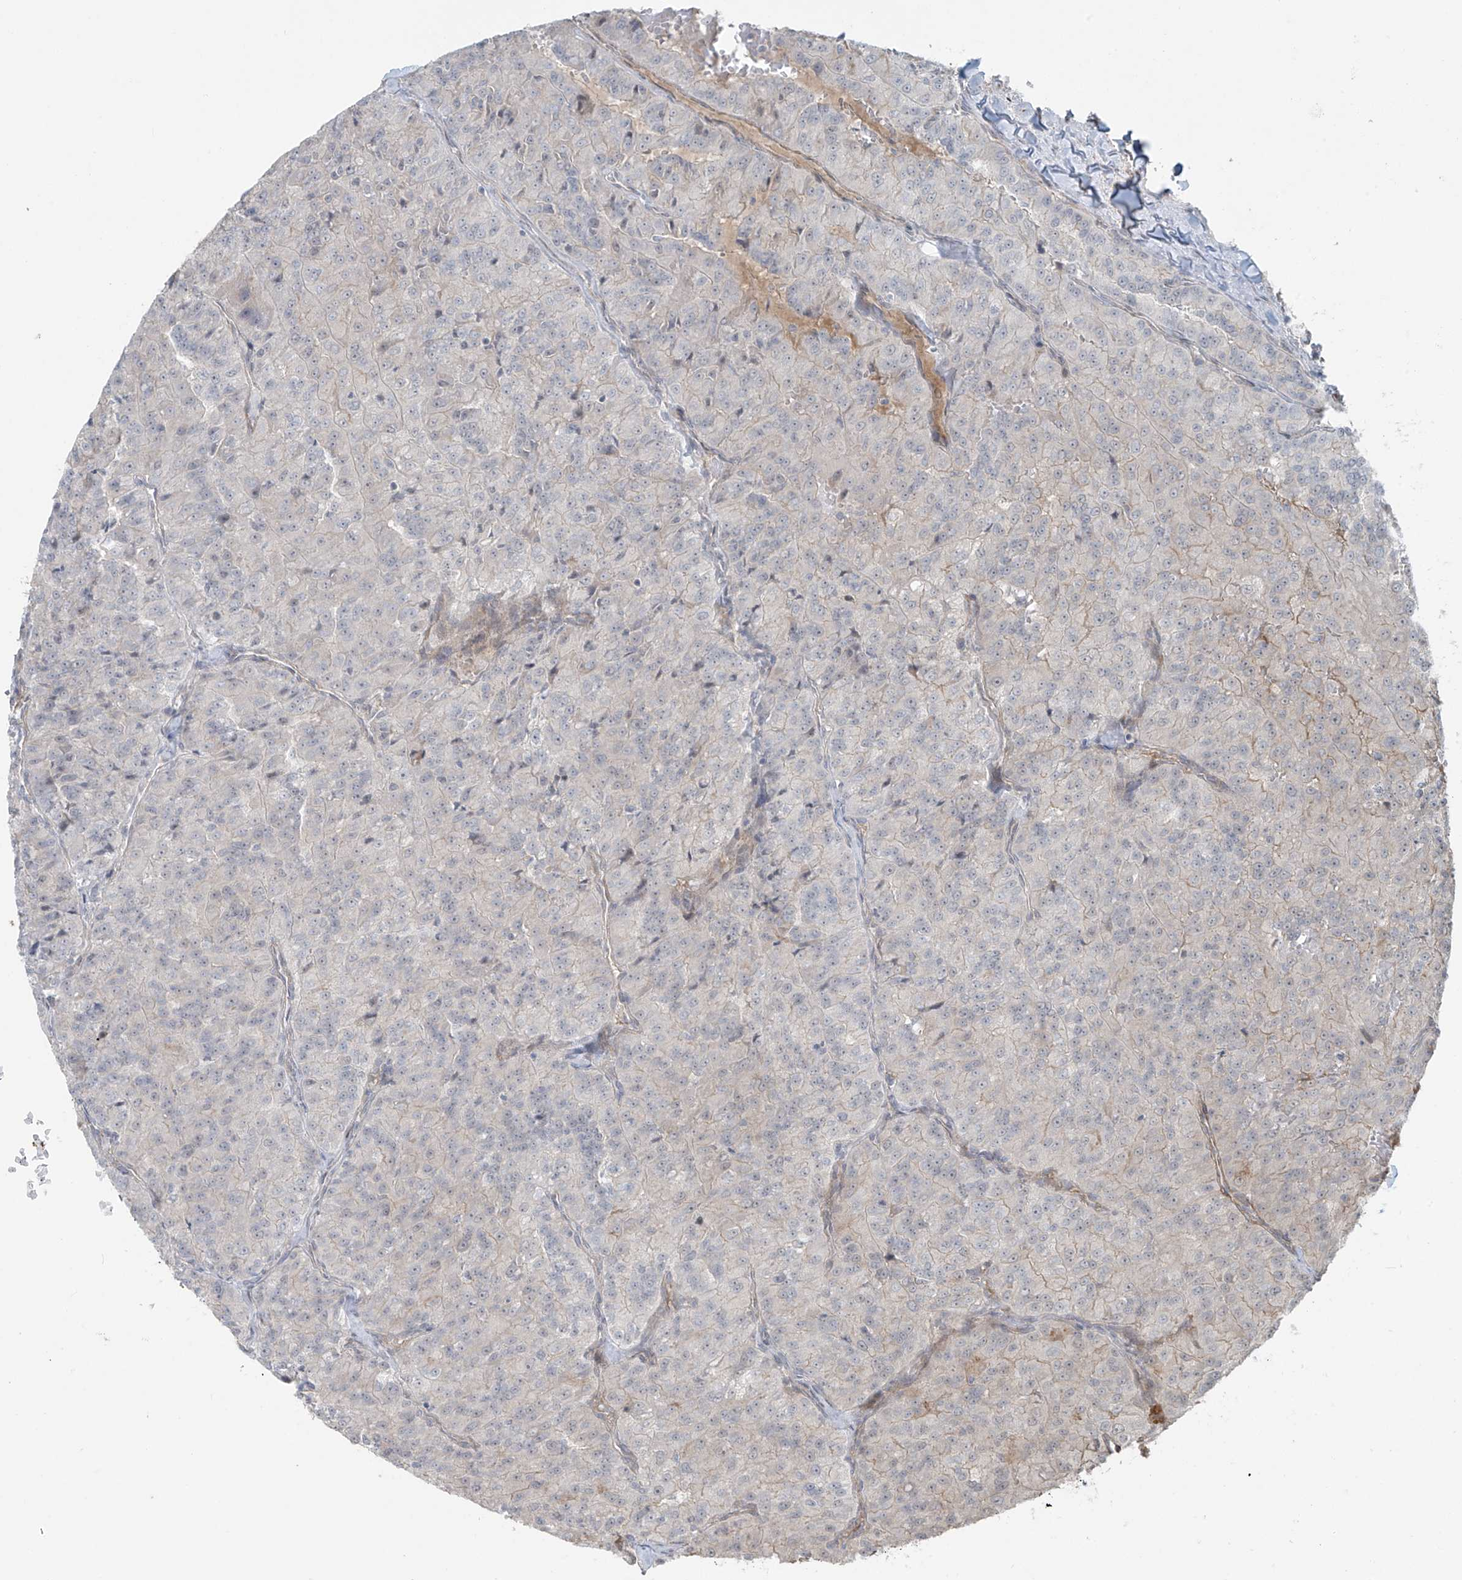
{"staining": {"intensity": "negative", "quantity": "none", "location": "none"}, "tissue": "renal cancer", "cell_type": "Tumor cells", "image_type": "cancer", "snomed": [{"axis": "morphology", "description": "Adenocarcinoma, NOS"}, {"axis": "topography", "description": "Kidney"}], "caption": "IHC image of neoplastic tissue: human renal cancer stained with DAB (3,3'-diaminobenzidine) displays no significant protein staining in tumor cells.", "gene": "RASGEF1A", "patient": {"sex": "female", "age": 63}}